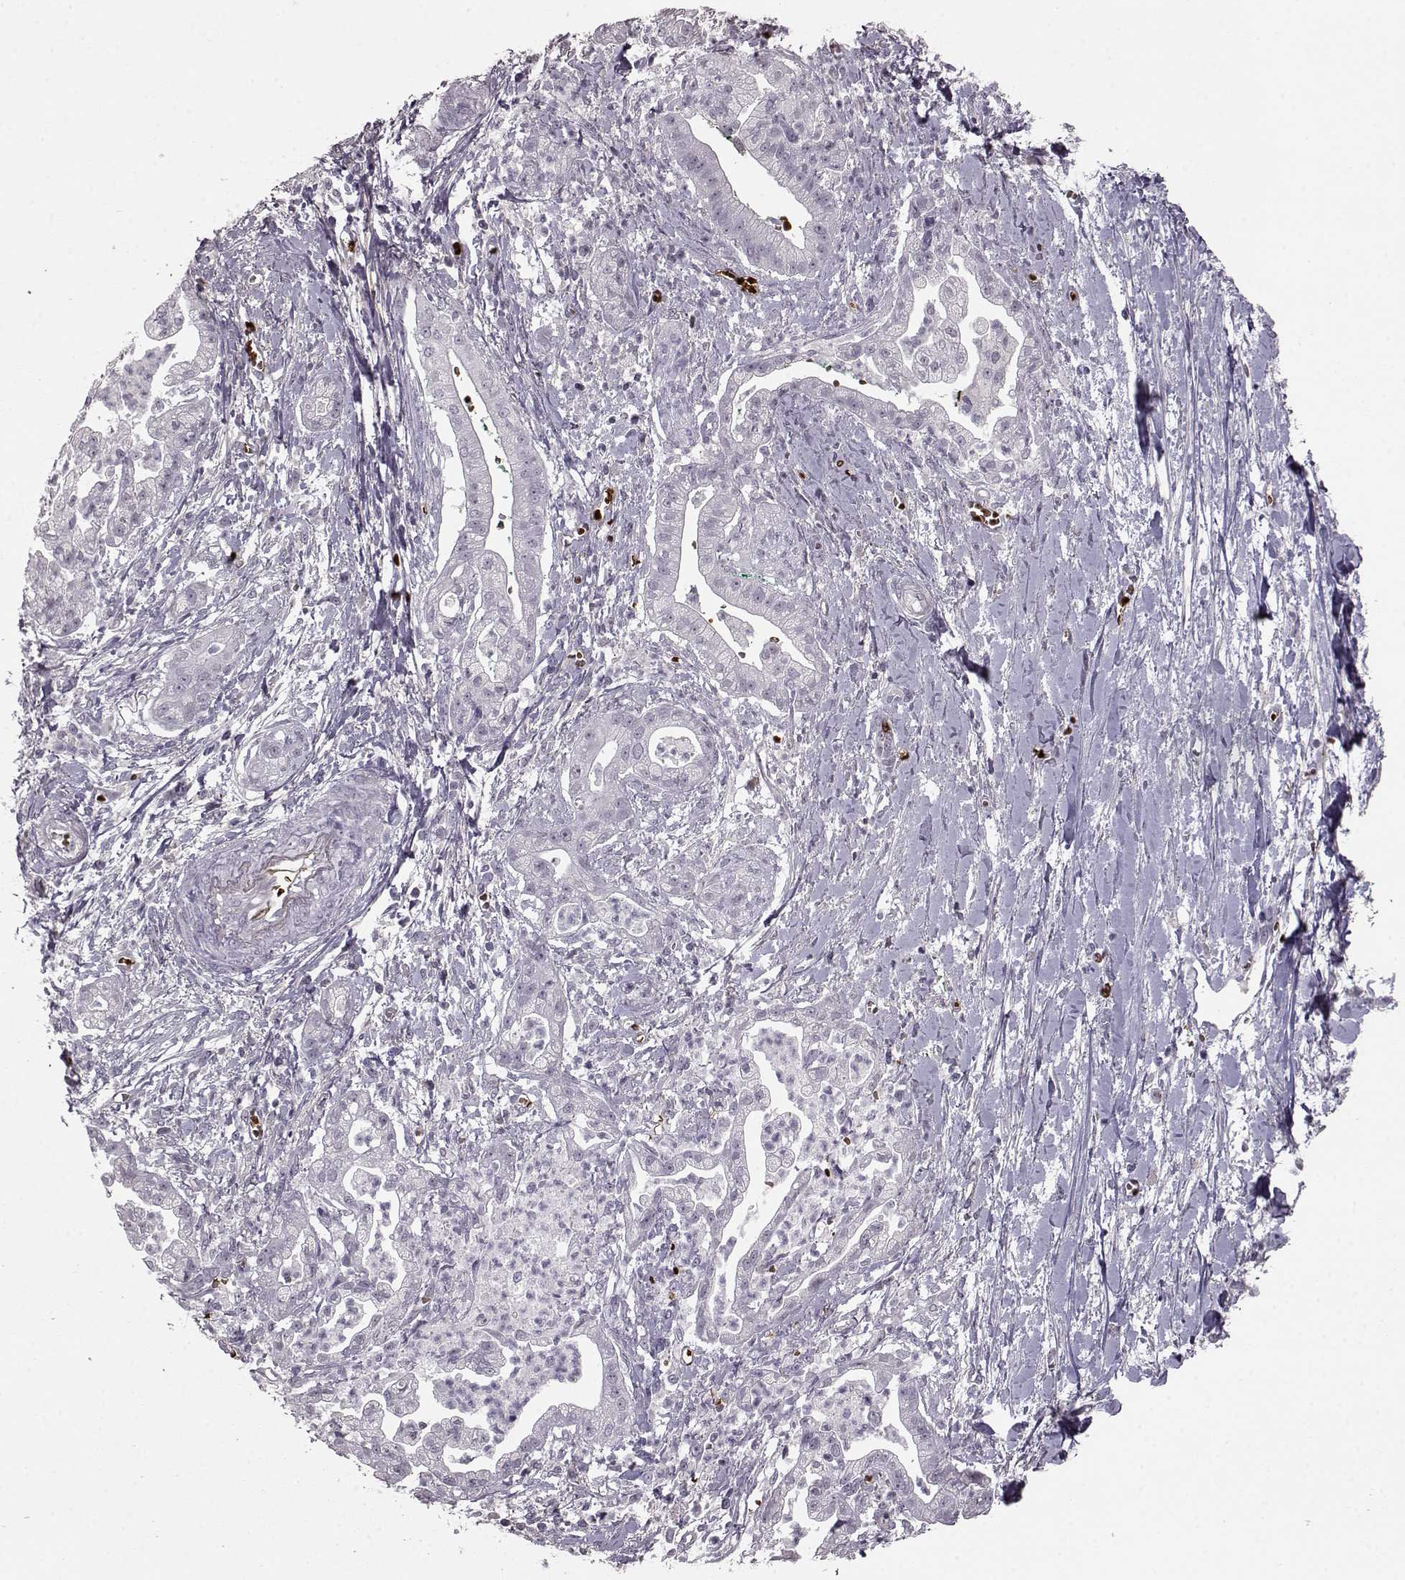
{"staining": {"intensity": "negative", "quantity": "none", "location": "none"}, "tissue": "pancreatic cancer", "cell_type": "Tumor cells", "image_type": "cancer", "snomed": [{"axis": "morphology", "description": "Normal tissue, NOS"}, {"axis": "morphology", "description": "Adenocarcinoma, NOS"}, {"axis": "topography", "description": "Lymph node"}, {"axis": "topography", "description": "Pancreas"}], "caption": "DAB (3,3'-diaminobenzidine) immunohistochemical staining of human pancreatic adenocarcinoma reveals no significant positivity in tumor cells.", "gene": "PROP1", "patient": {"sex": "female", "age": 58}}